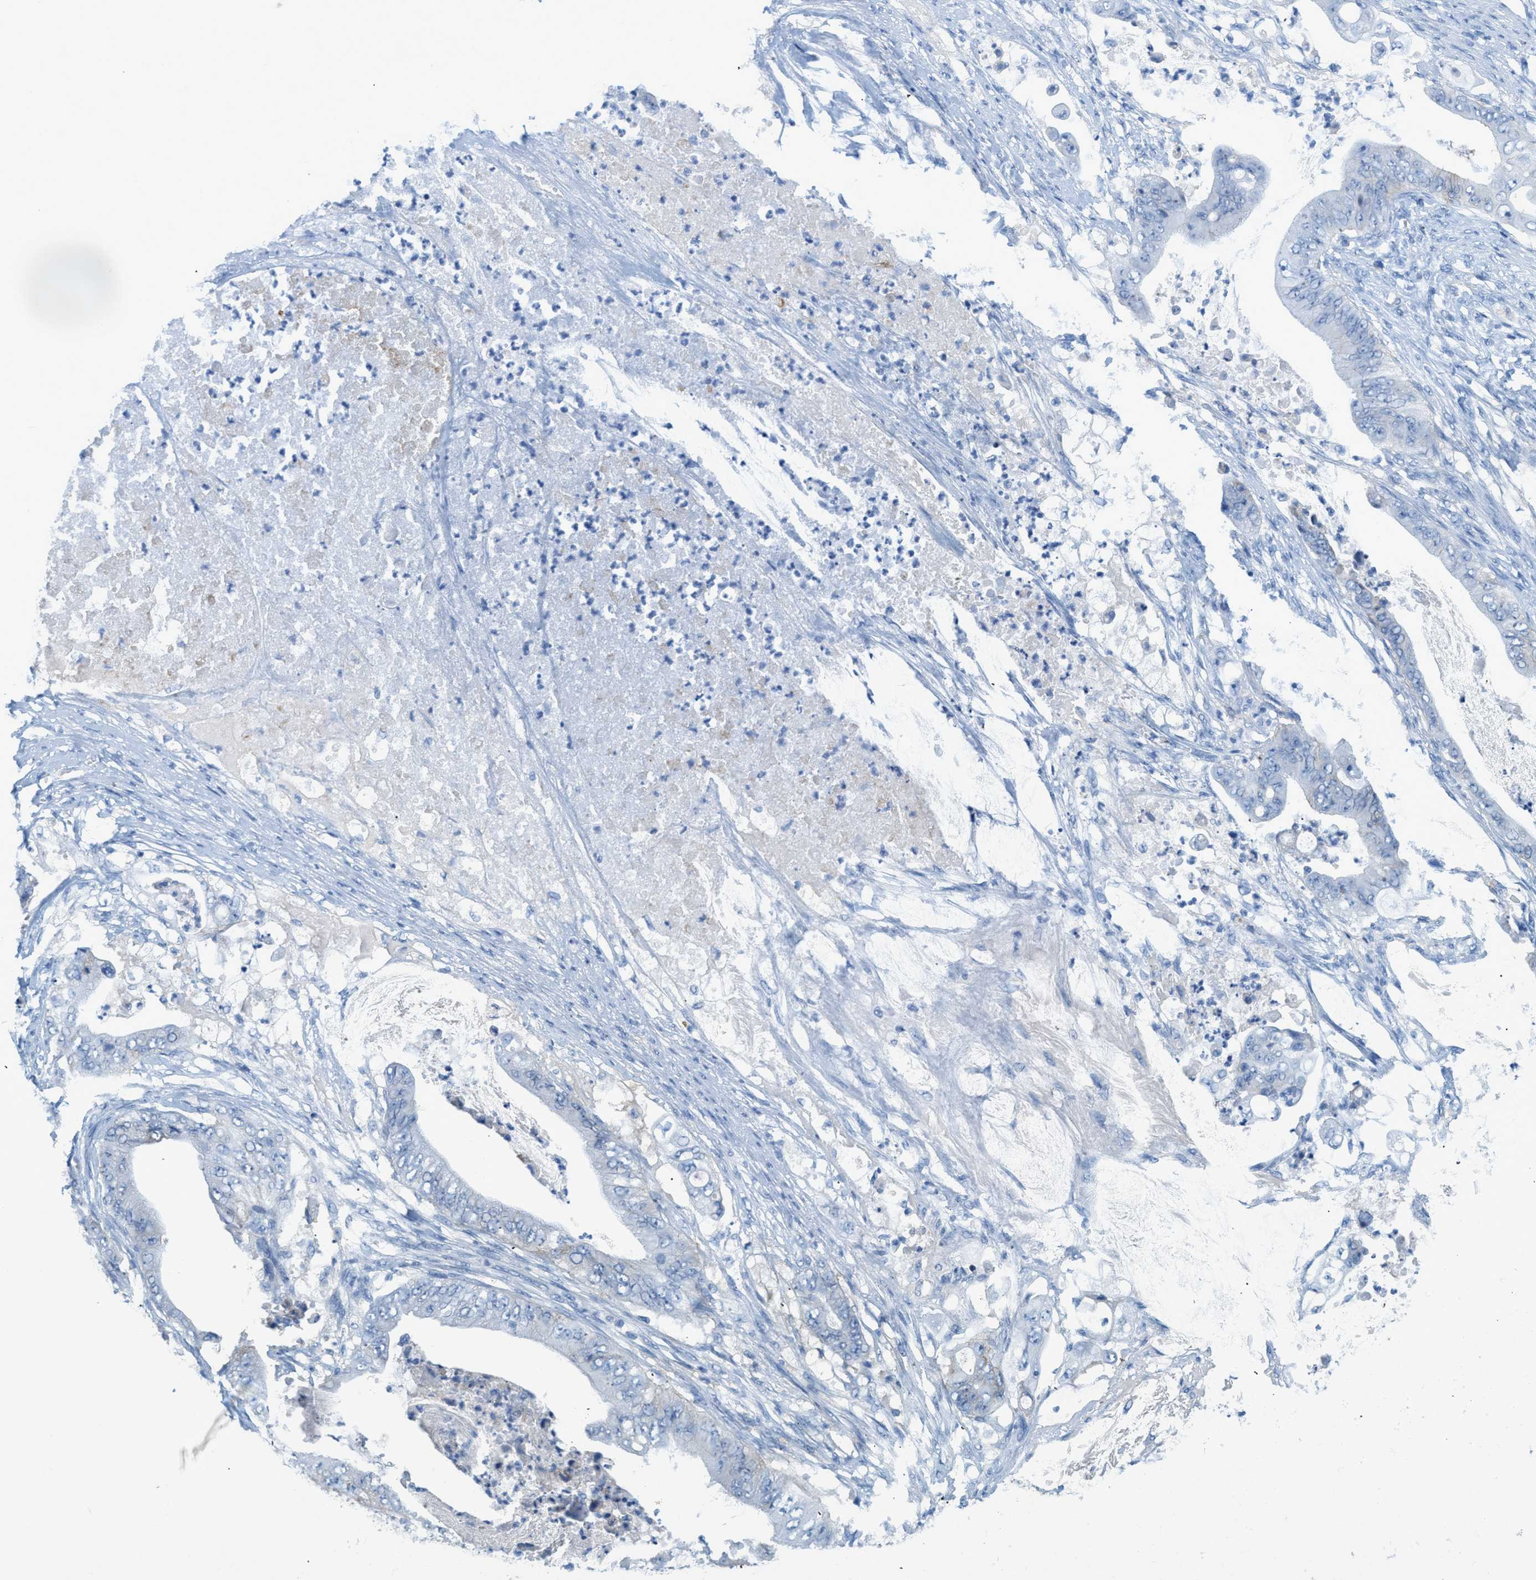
{"staining": {"intensity": "negative", "quantity": "none", "location": "none"}, "tissue": "stomach cancer", "cell_type": "Tumor cells", "image_type": "cancer", "snomed": [{"axis": "morphology", "description": "Adenocarcinoma, NOS"}, {"axis": "topography", "description": "Stomach"}], "caption": "The image shows no staining of tumor cells in stomach cancer.", "gene": "SLC3A2", "patient": {"sex": "female", "age": 73}}